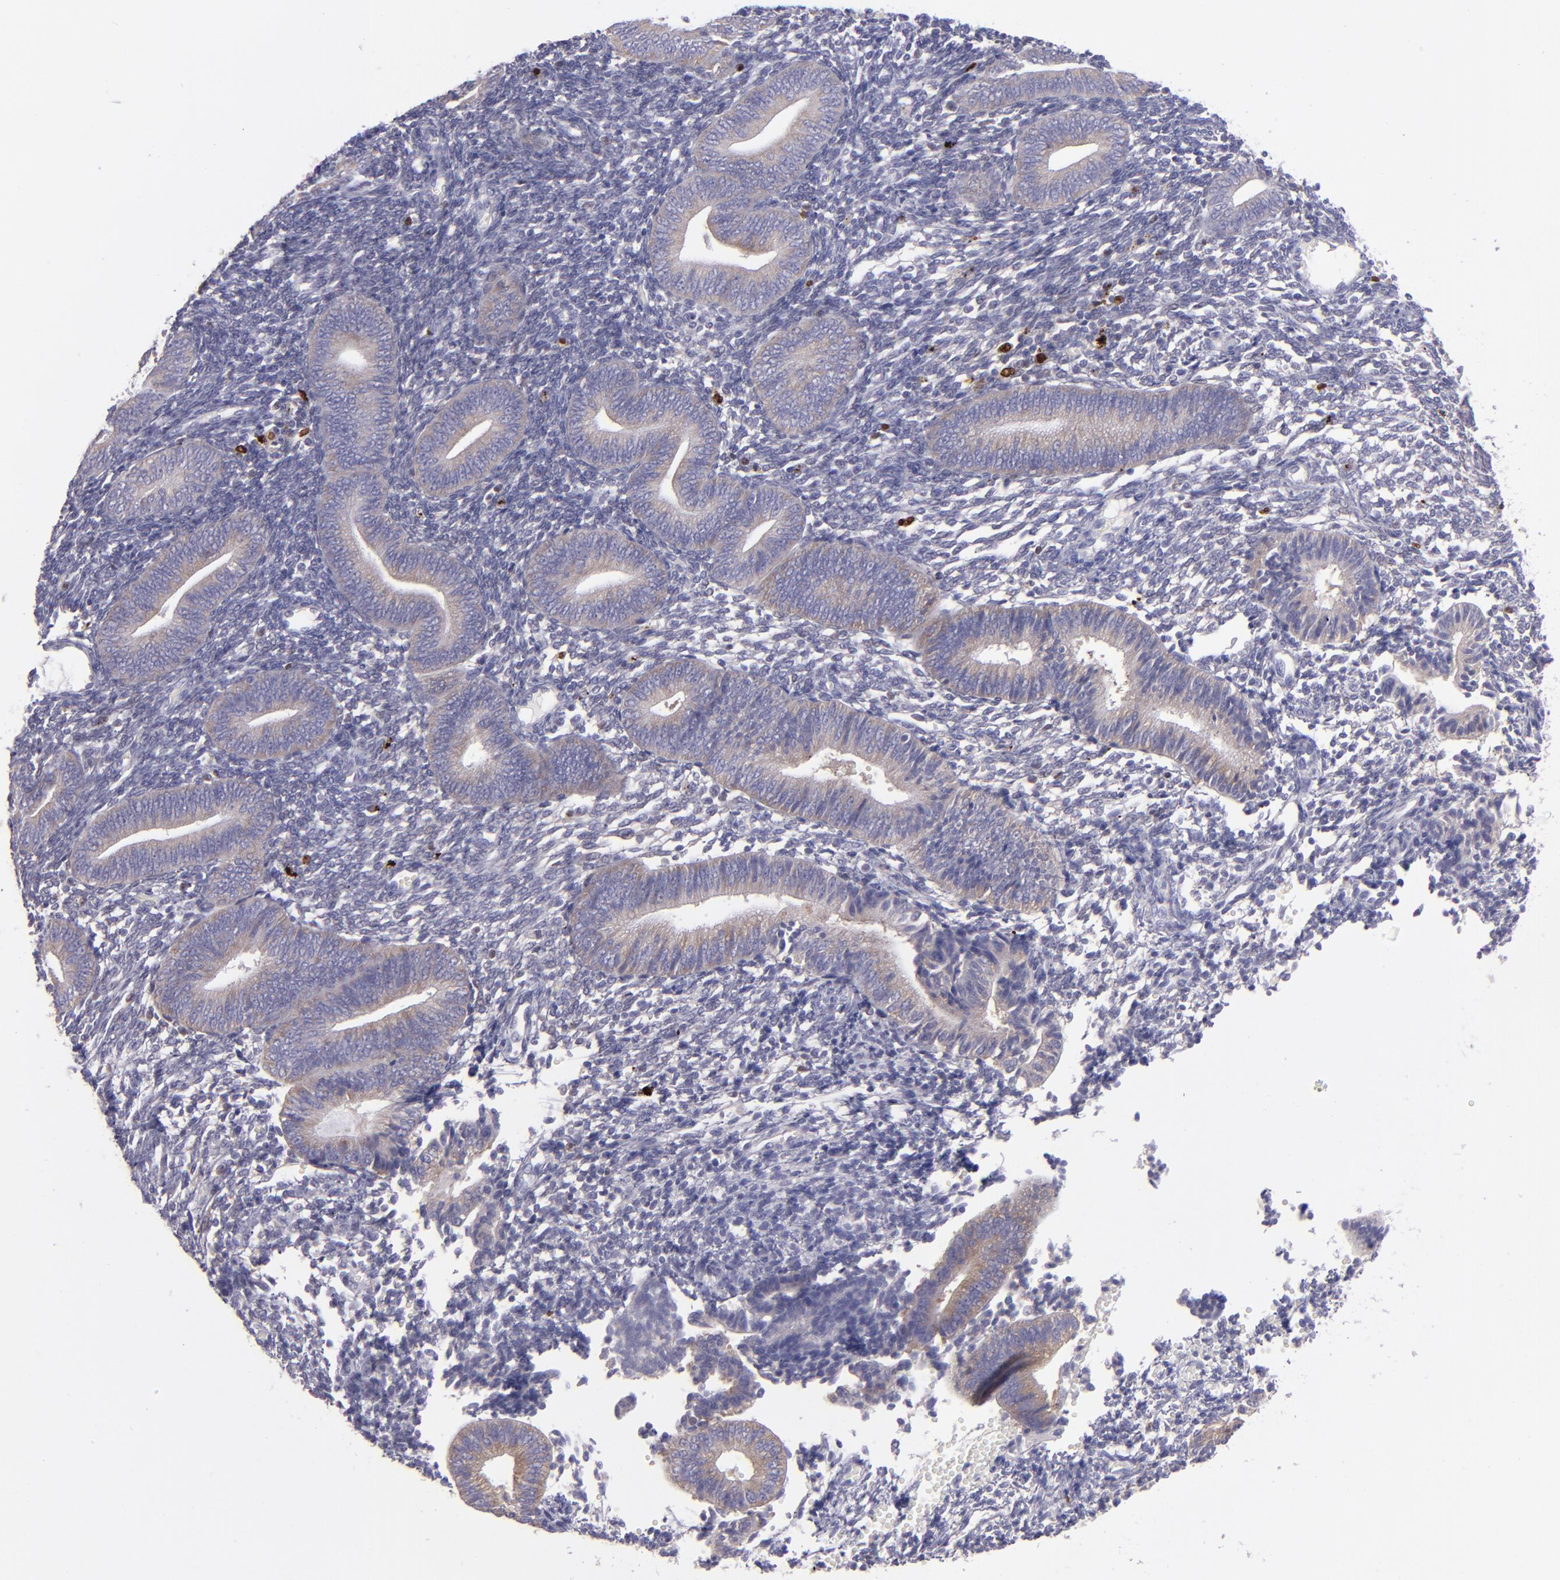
{"staining": {"intensity": "negative", "quantity": "none", "location": "none"}, "tissue": "endometrium", "cell_type": "Cells in endometrial stroma", "image_type": "normal", "snomed": [{"axis": "morphology", "description": "Normal tissue, NOS"}, {"axis": "topography", "description": "Uterus"}, {"axis": "topography", "description": "Endometrium"}], "caption": "An immunohistochemistry photomicrograph of benign endometrium is shown. There is no staining in cells in endometrial stroma of endometrium.", "gene": "IRF8", "patient": {"sex": "female", "age": 33}}